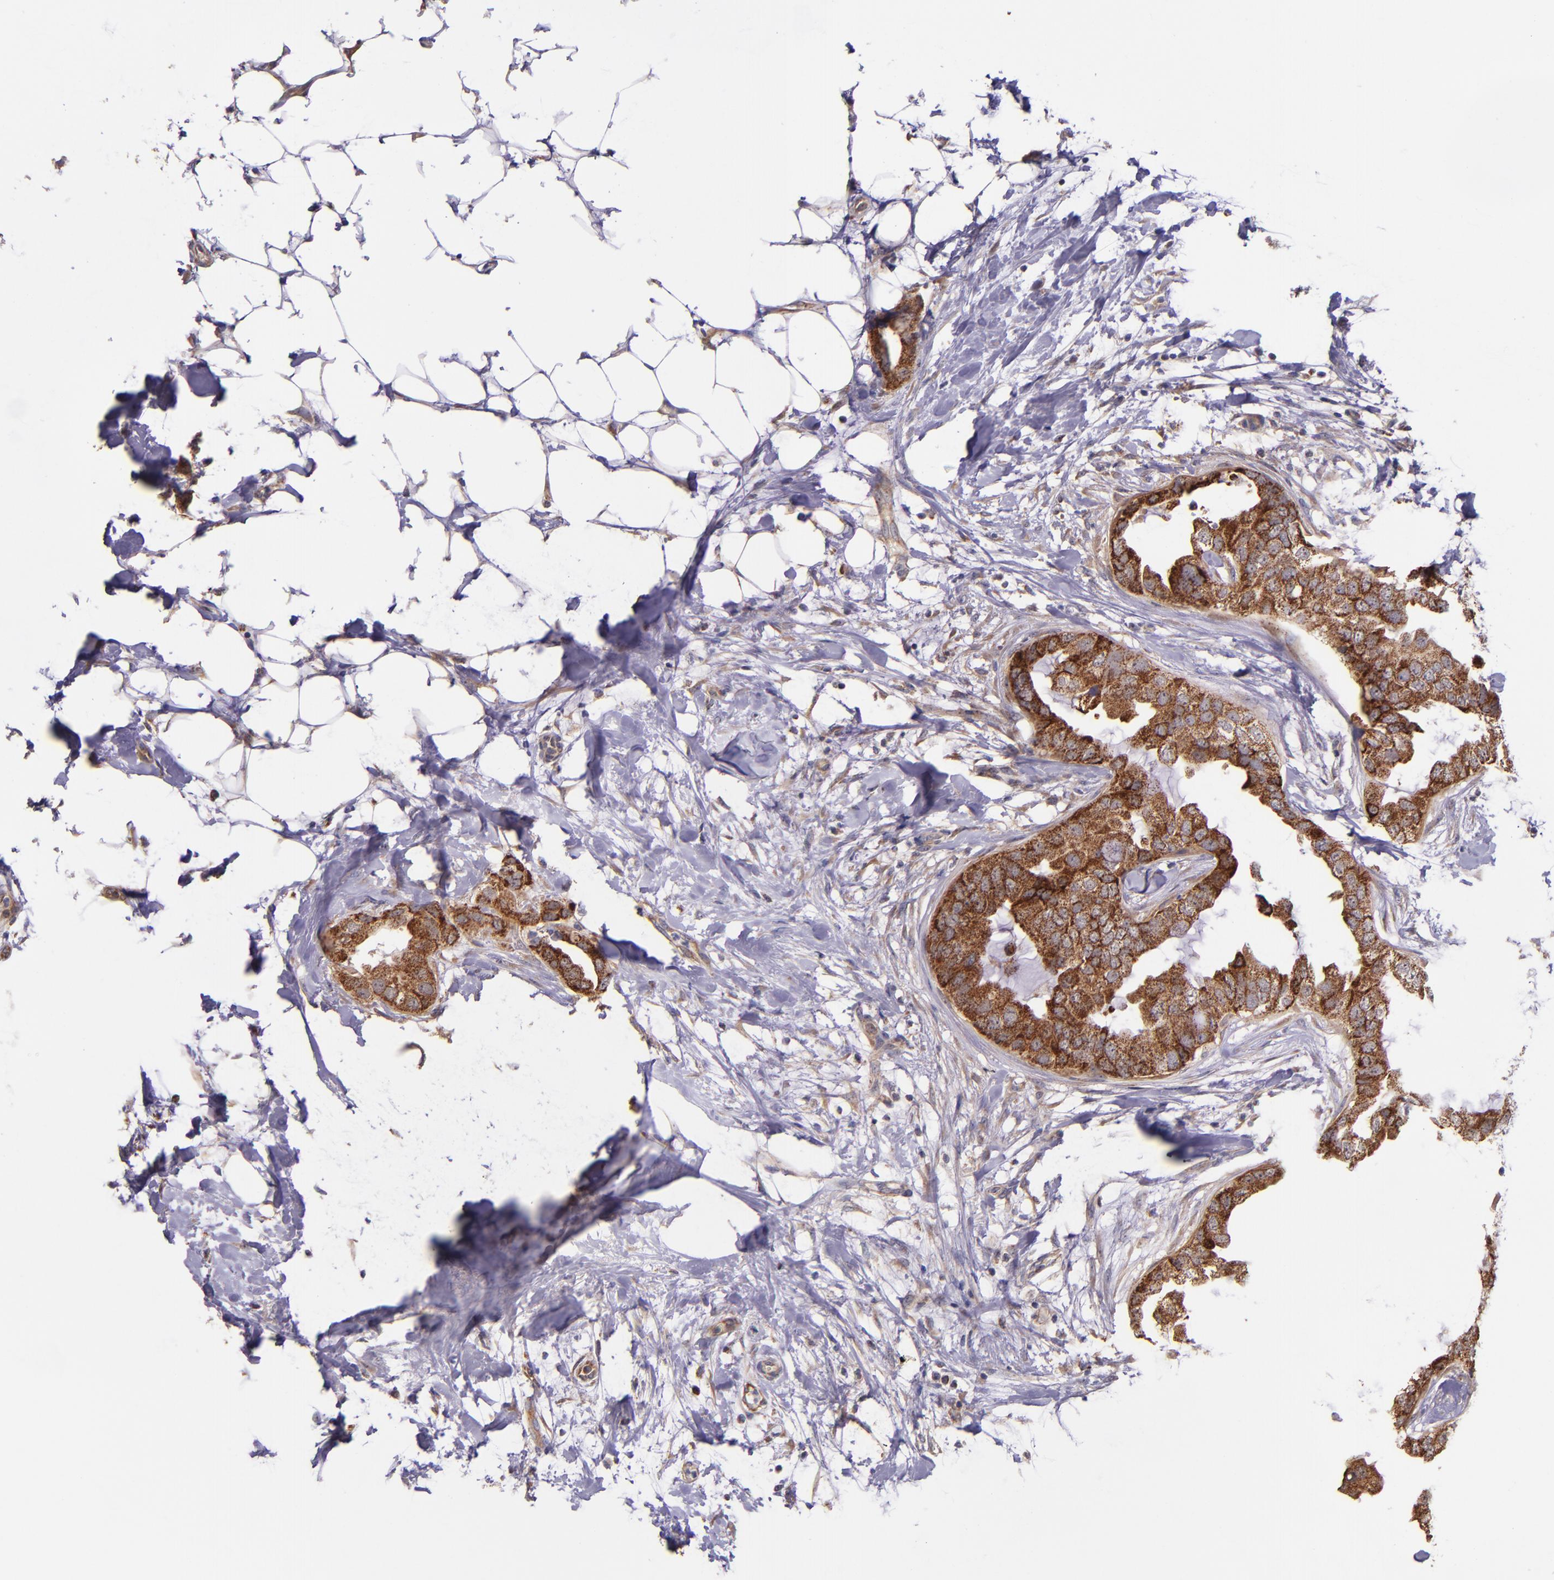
{"staining": {"intensity": "moderate", "quantity": ">75%", "location": "cytoplasmic/membranous"}, "tissue": "breast cancer", "cell_type": "Tumor cells", "image_type": "cancer", "snomed": [{"axis": "morphology", "description": "Duct carcinoma"}, {"axis": "topography", "description": "Breast"}], "caption": "Protein staining by immunohistochemistry (IHC) shows moderate cytoplasmic/membranous expression in about >75% of tumor cells in breast cancer. (IHC, brightfield microscopy, high magnification).", "gene": "SHC1", "patient": {"sex": "female", "age": 40}}